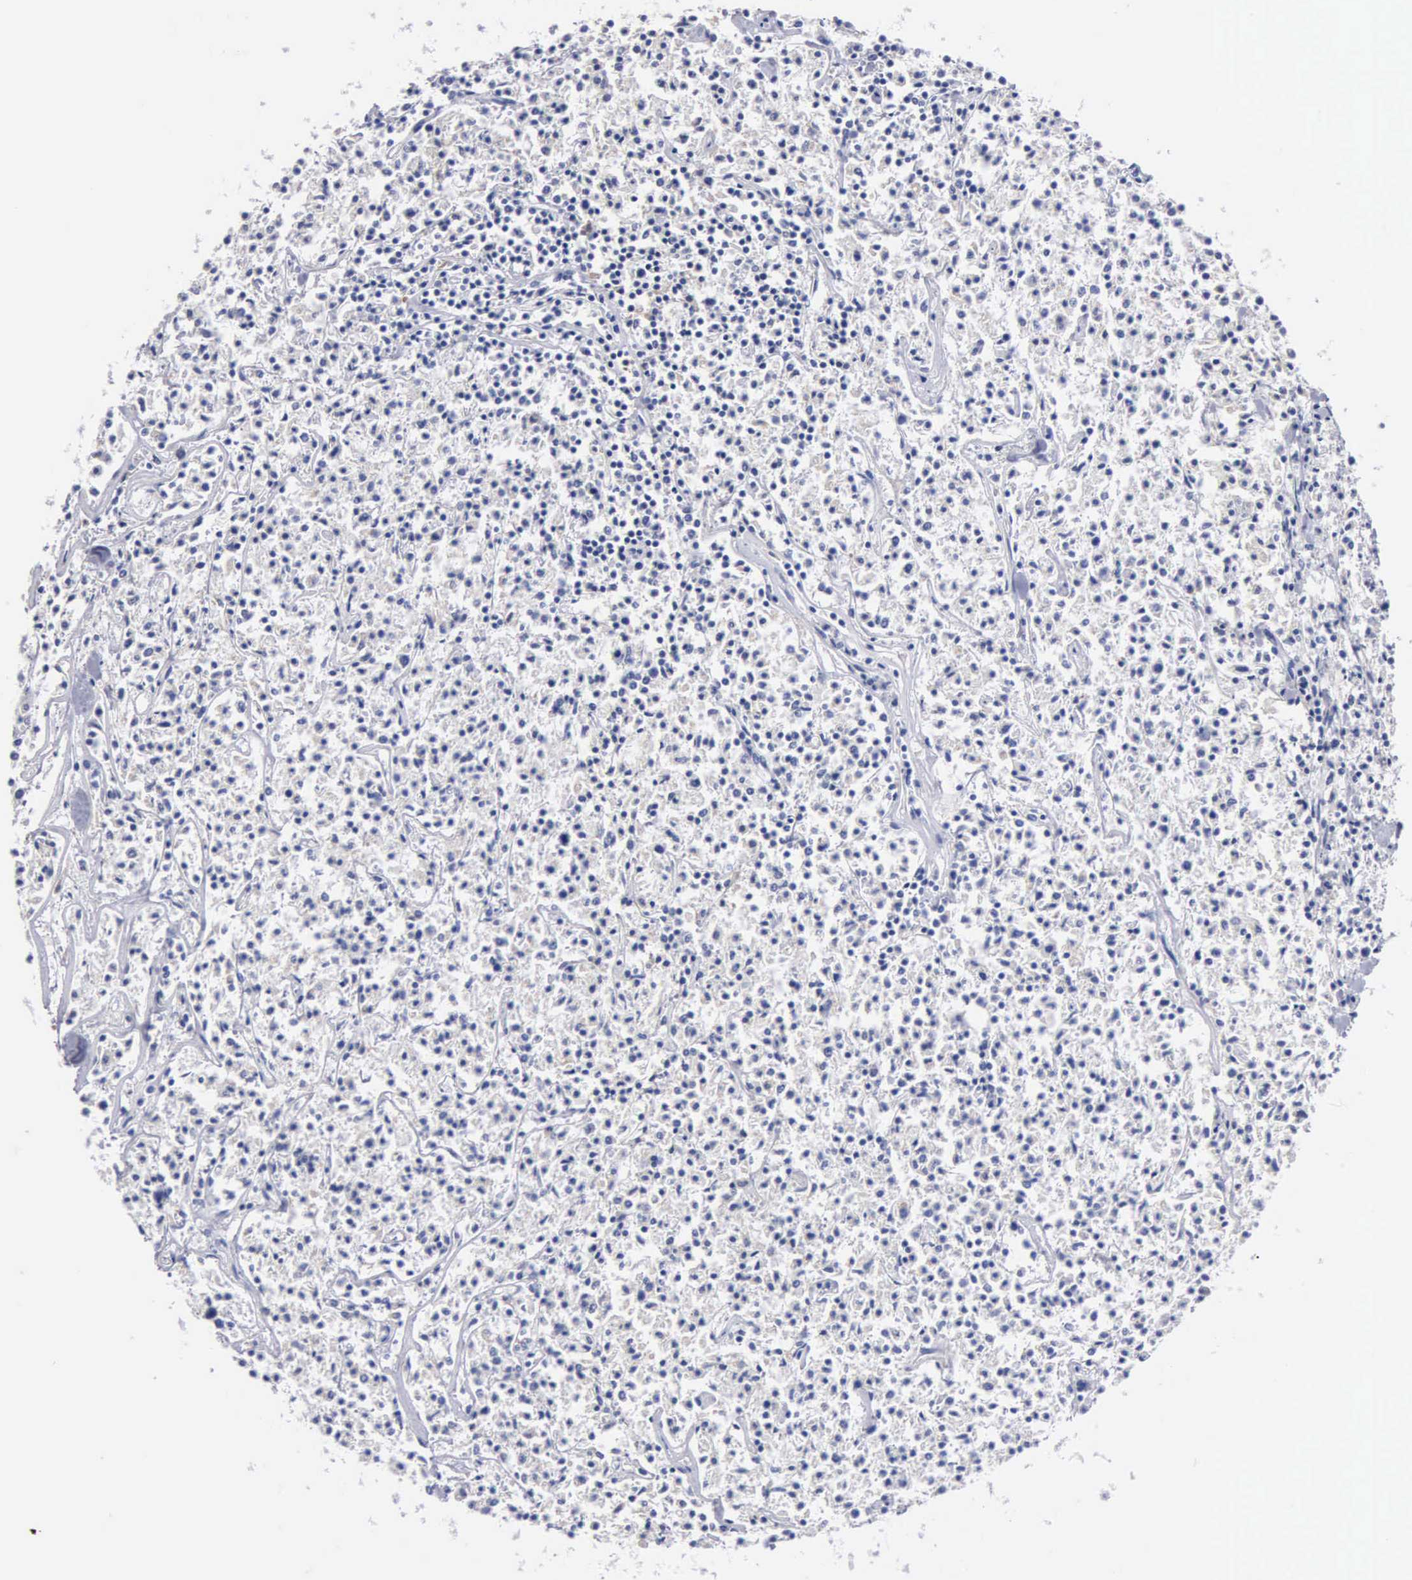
{"staining": {"intensity": "negative", "quantity": "none", "location": "none"}, "tissue": "lymphoma", "cell_type": "Tumor cells", "image_type": "cancer", "snomed": [{"axis": "morphology", "description": "Malignant lymphoma, non-Hodgkin's type, Low grade"}, {"axis": "topography", "description": "Small intestine"}], "caption": "Immunohistochemistry histopathology image of human malignant lymphoma, non-Hodgkin's type (low-grade) stained for a protein (brown), which displays no positivity in tumor cells. (Immunohistochemistry (ihc), brightfield microscopy, high magnification).", "gene": "PTGS2", "patient": {"sex": "female", "age": 59}}